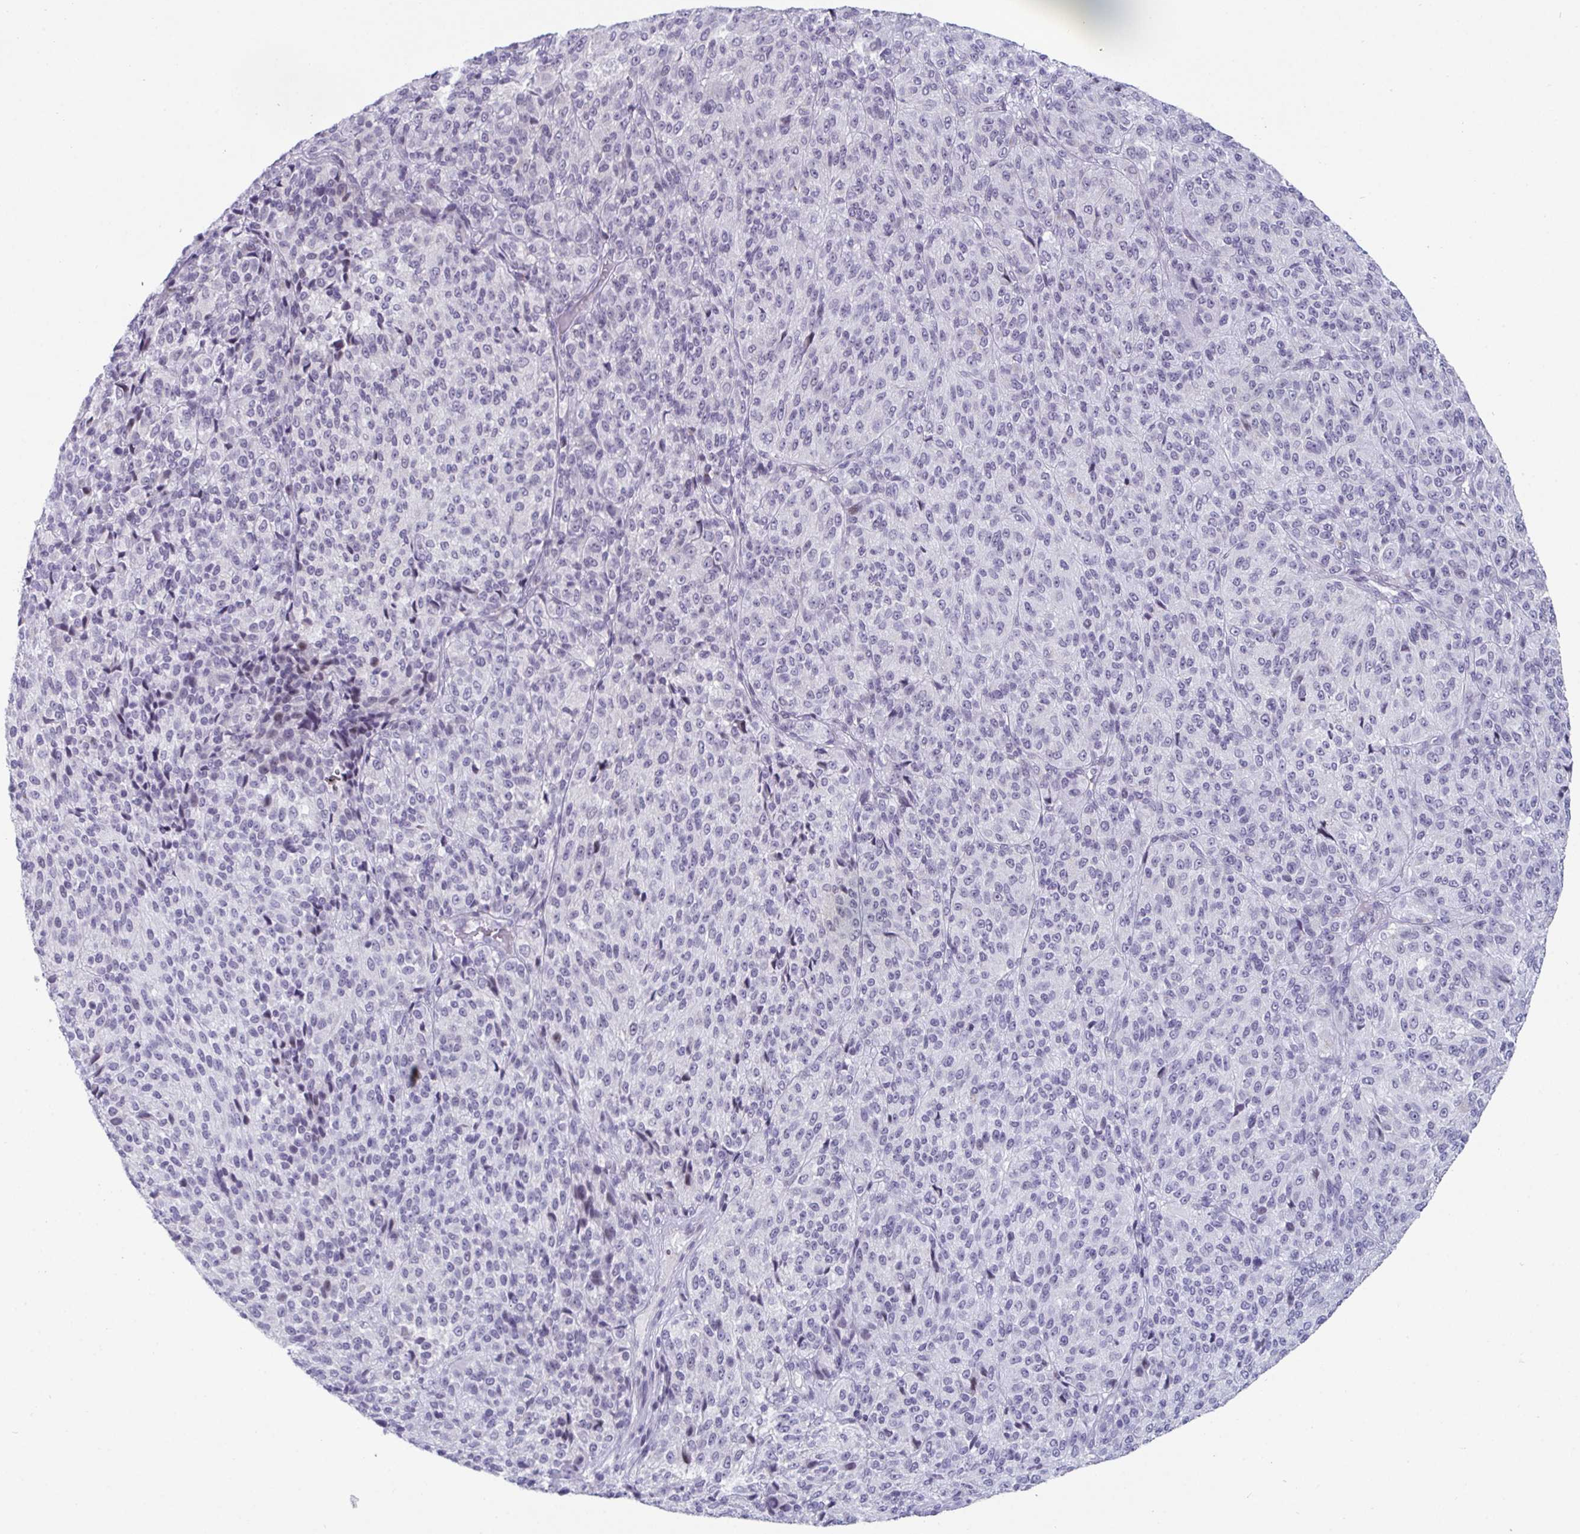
{"staining": {"intensity": "negative", "quantity": "none", "location": "none"}, "tissue": "melanoma", "cell_type": "Tumor cells", "image_type": "cancer", "snomed": [{"axis": "morphology", "description": "Malignant melanoma, Metastatic site"}, {"axis": "topography", "description": "Brain"}], "caption": "Histopathology image shows no protein staining in tumor cells of melanoma tissue. (Stains: DAB (3,3'-diaminobenzidine) immunohistochemistry with hematoxylin counter stain, Microscopy: brightfield microscopy at high magnification).", "gene": "VSIG10L", "patient": {"sex": "female", "age": 56}}